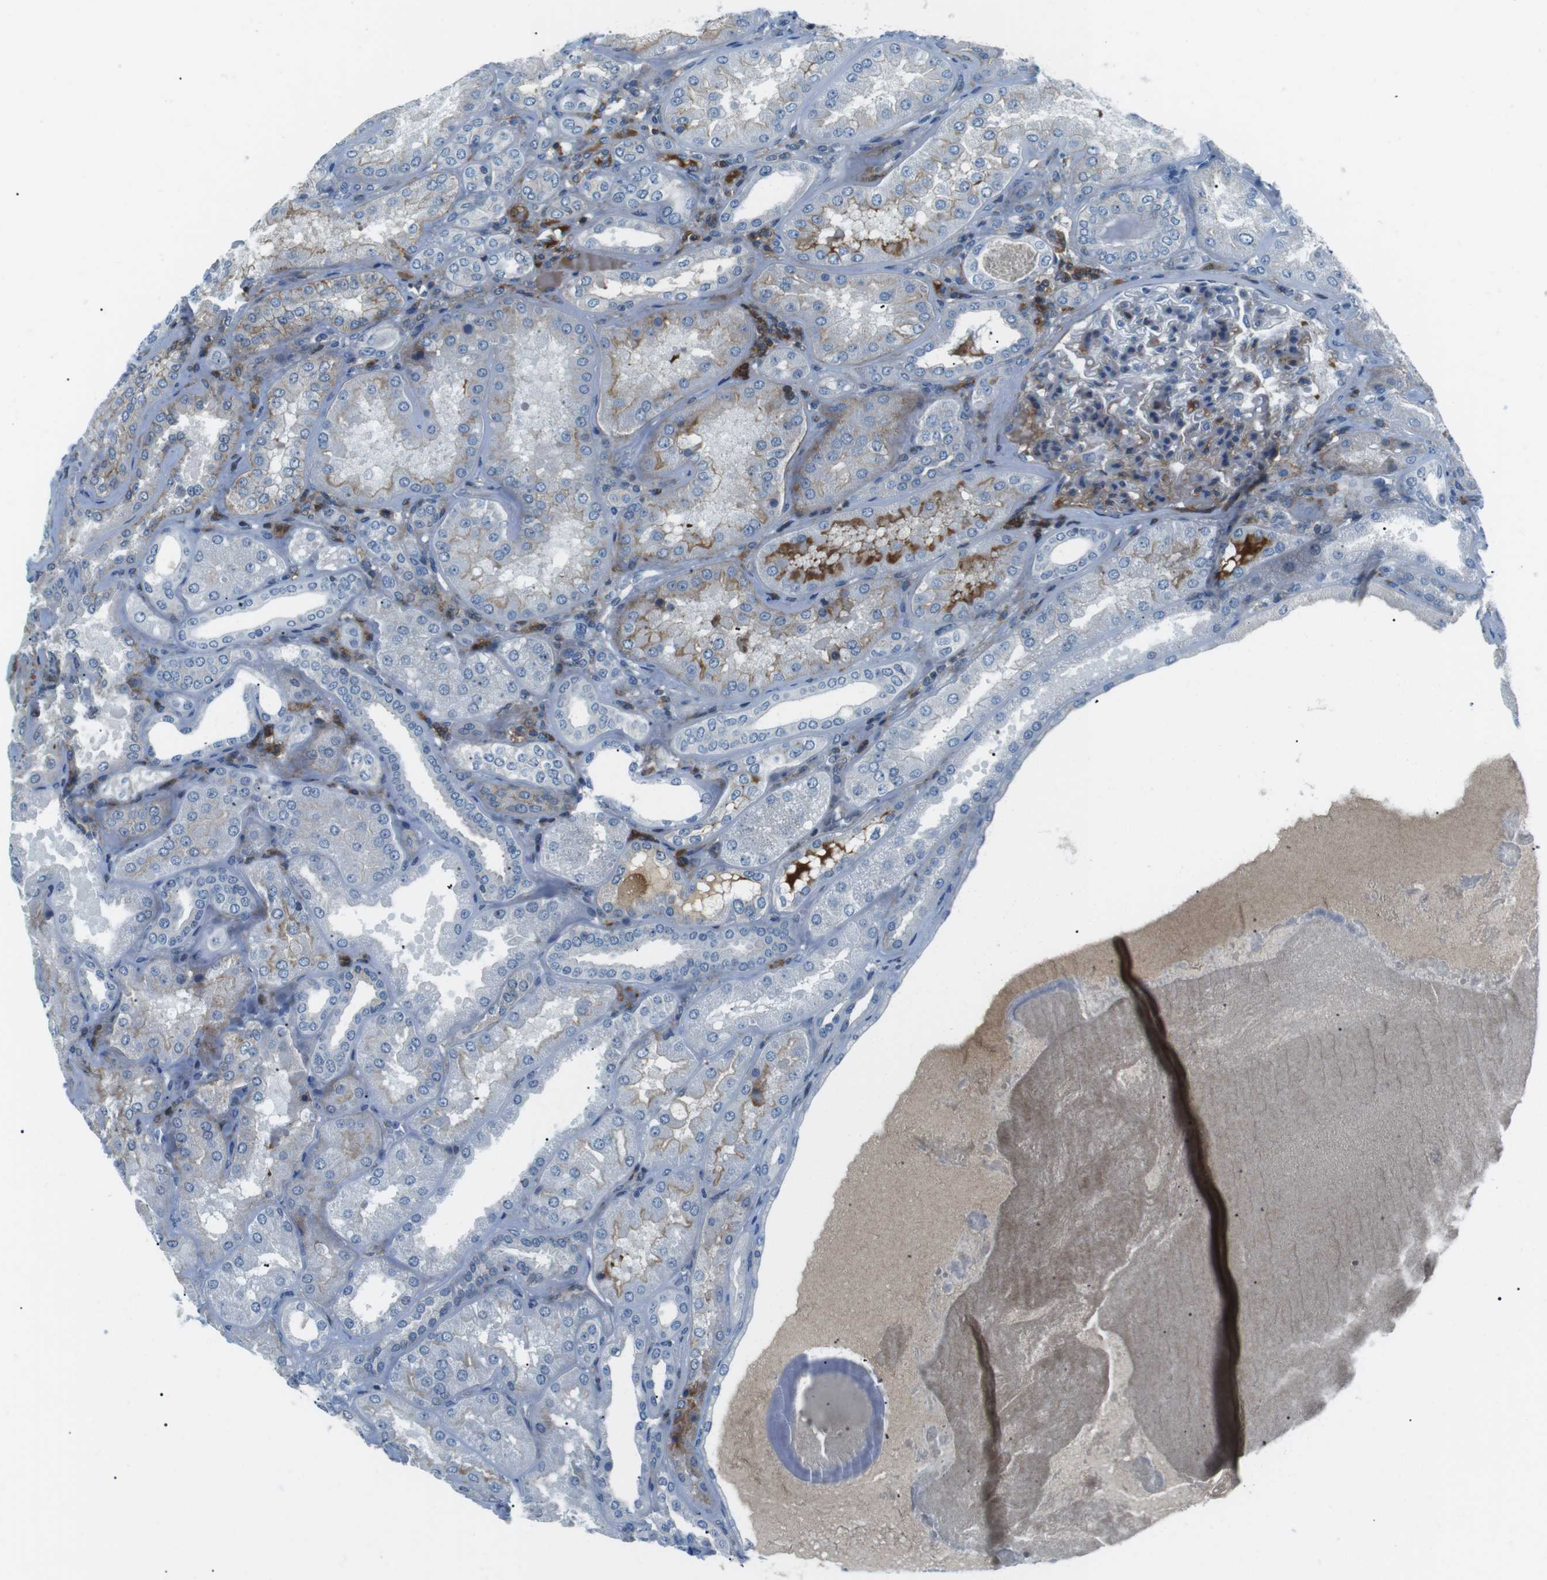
{"staining": {"intensity": "weak", "quantity": "<25%", "location": "cytoplasmic/membranous"}, "tissue": "kidney", "cell_type": "Cells in glomeruli", "image_type": "normal", "snomed": [{"axis": "morphology", "description": "Normal tissue, NOS"}, {"axis": "topography", "description": "Kidney"}], "caption": "Micrograph shows no protein positivity in cells in glomeruli of benign kidney.", "gene": "ARVCF", "patient": {"sex": "female", "age": 56}}